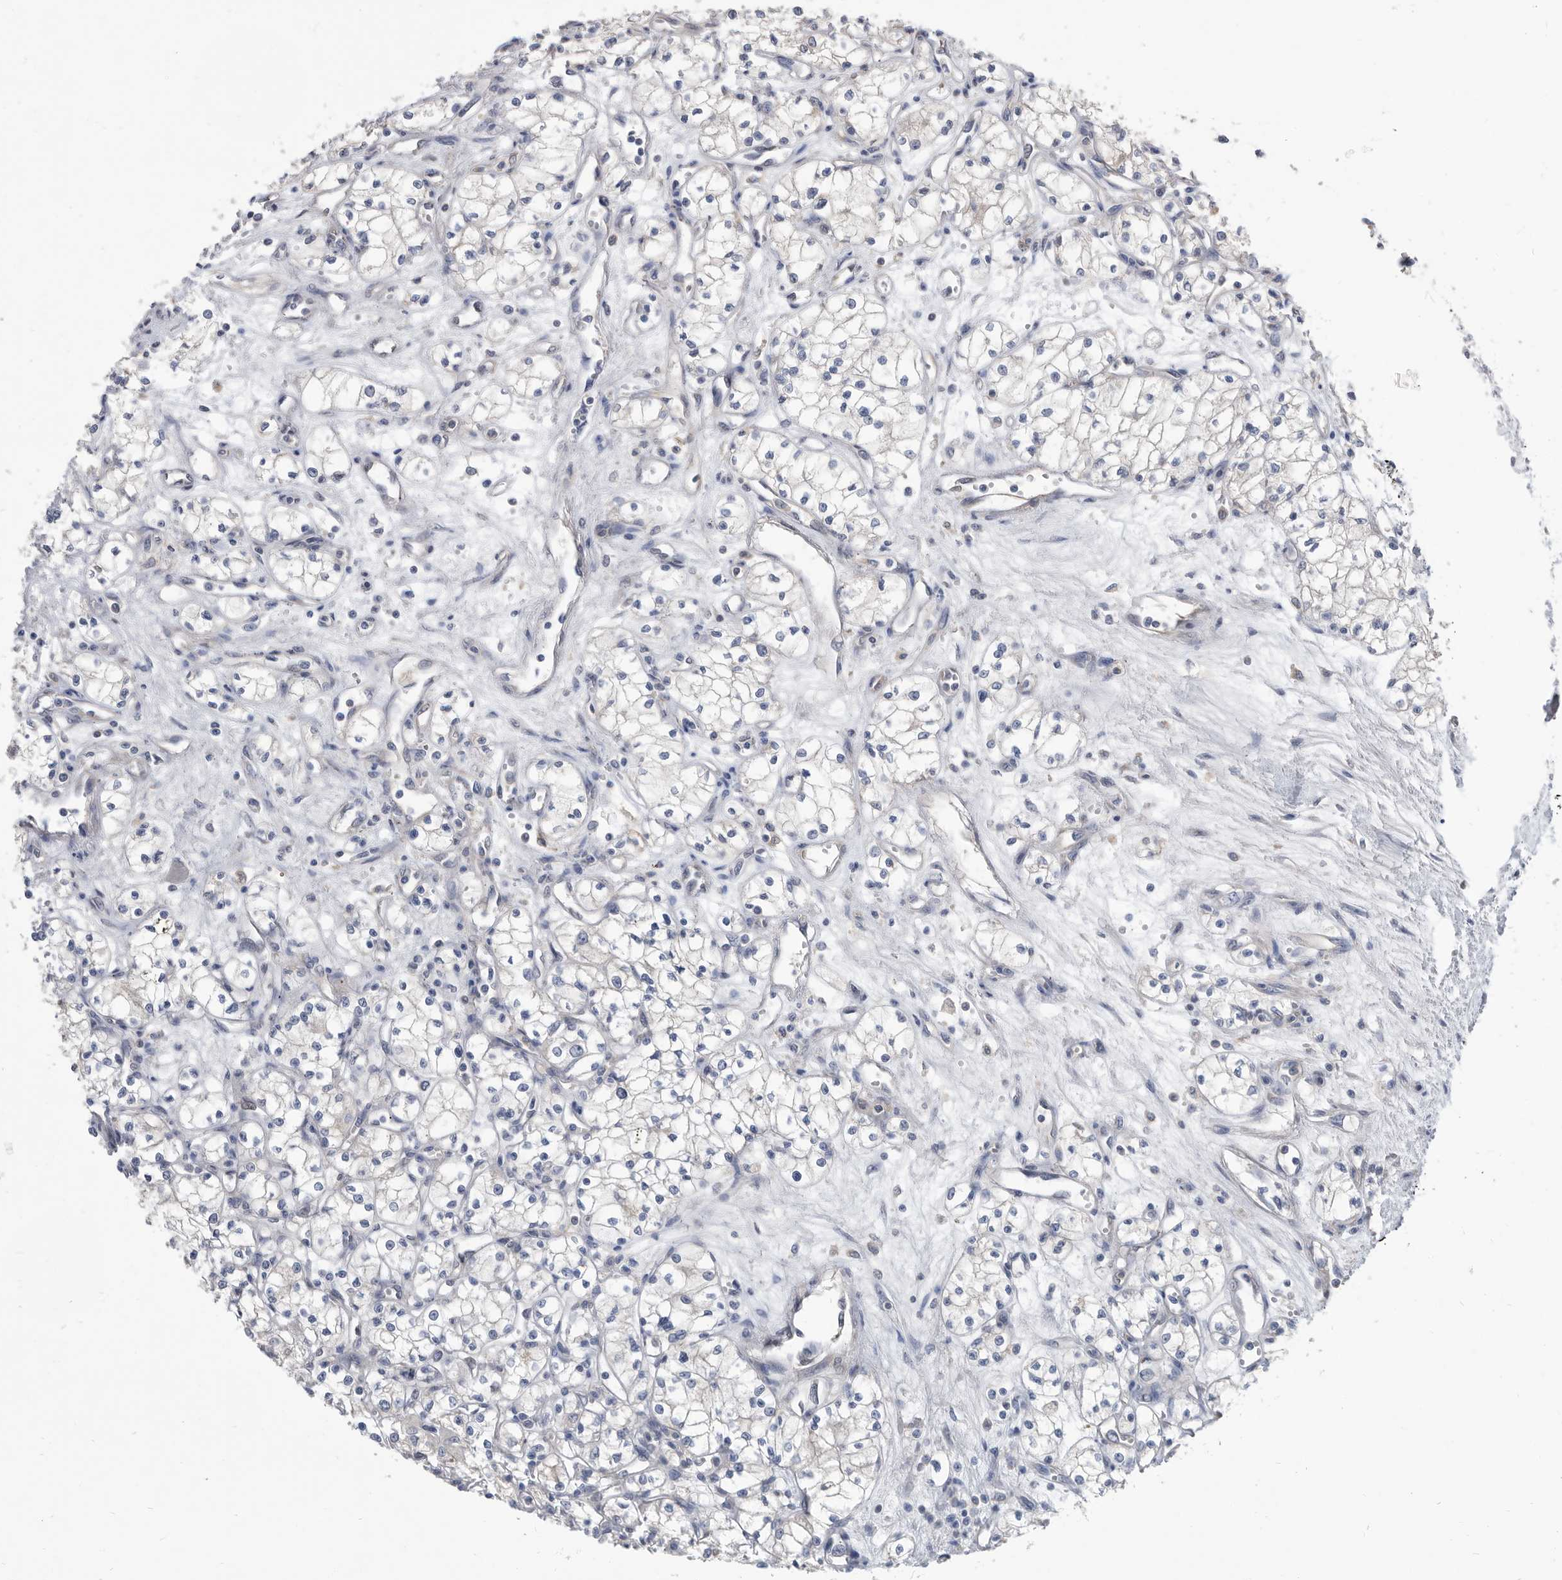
{"staining": {"intensity": "negative", "quantity": "none", "location": "none"}, "tissue": "renal cancer", "cell_type": "Tumor cells", "image_type": "cancer", "snomed": [{"axis": "morphology", "description": "Adenocarcinoma, NOS"}, {"axis": "topography", "description": "Kidney"}], "caption": "Renal cancer (adenocarcinoma) stained for a protein using IHC demonstrates no staining tumor cells.", "gene": "CCT4", "patient": {"sex": "male", "age": 59}}